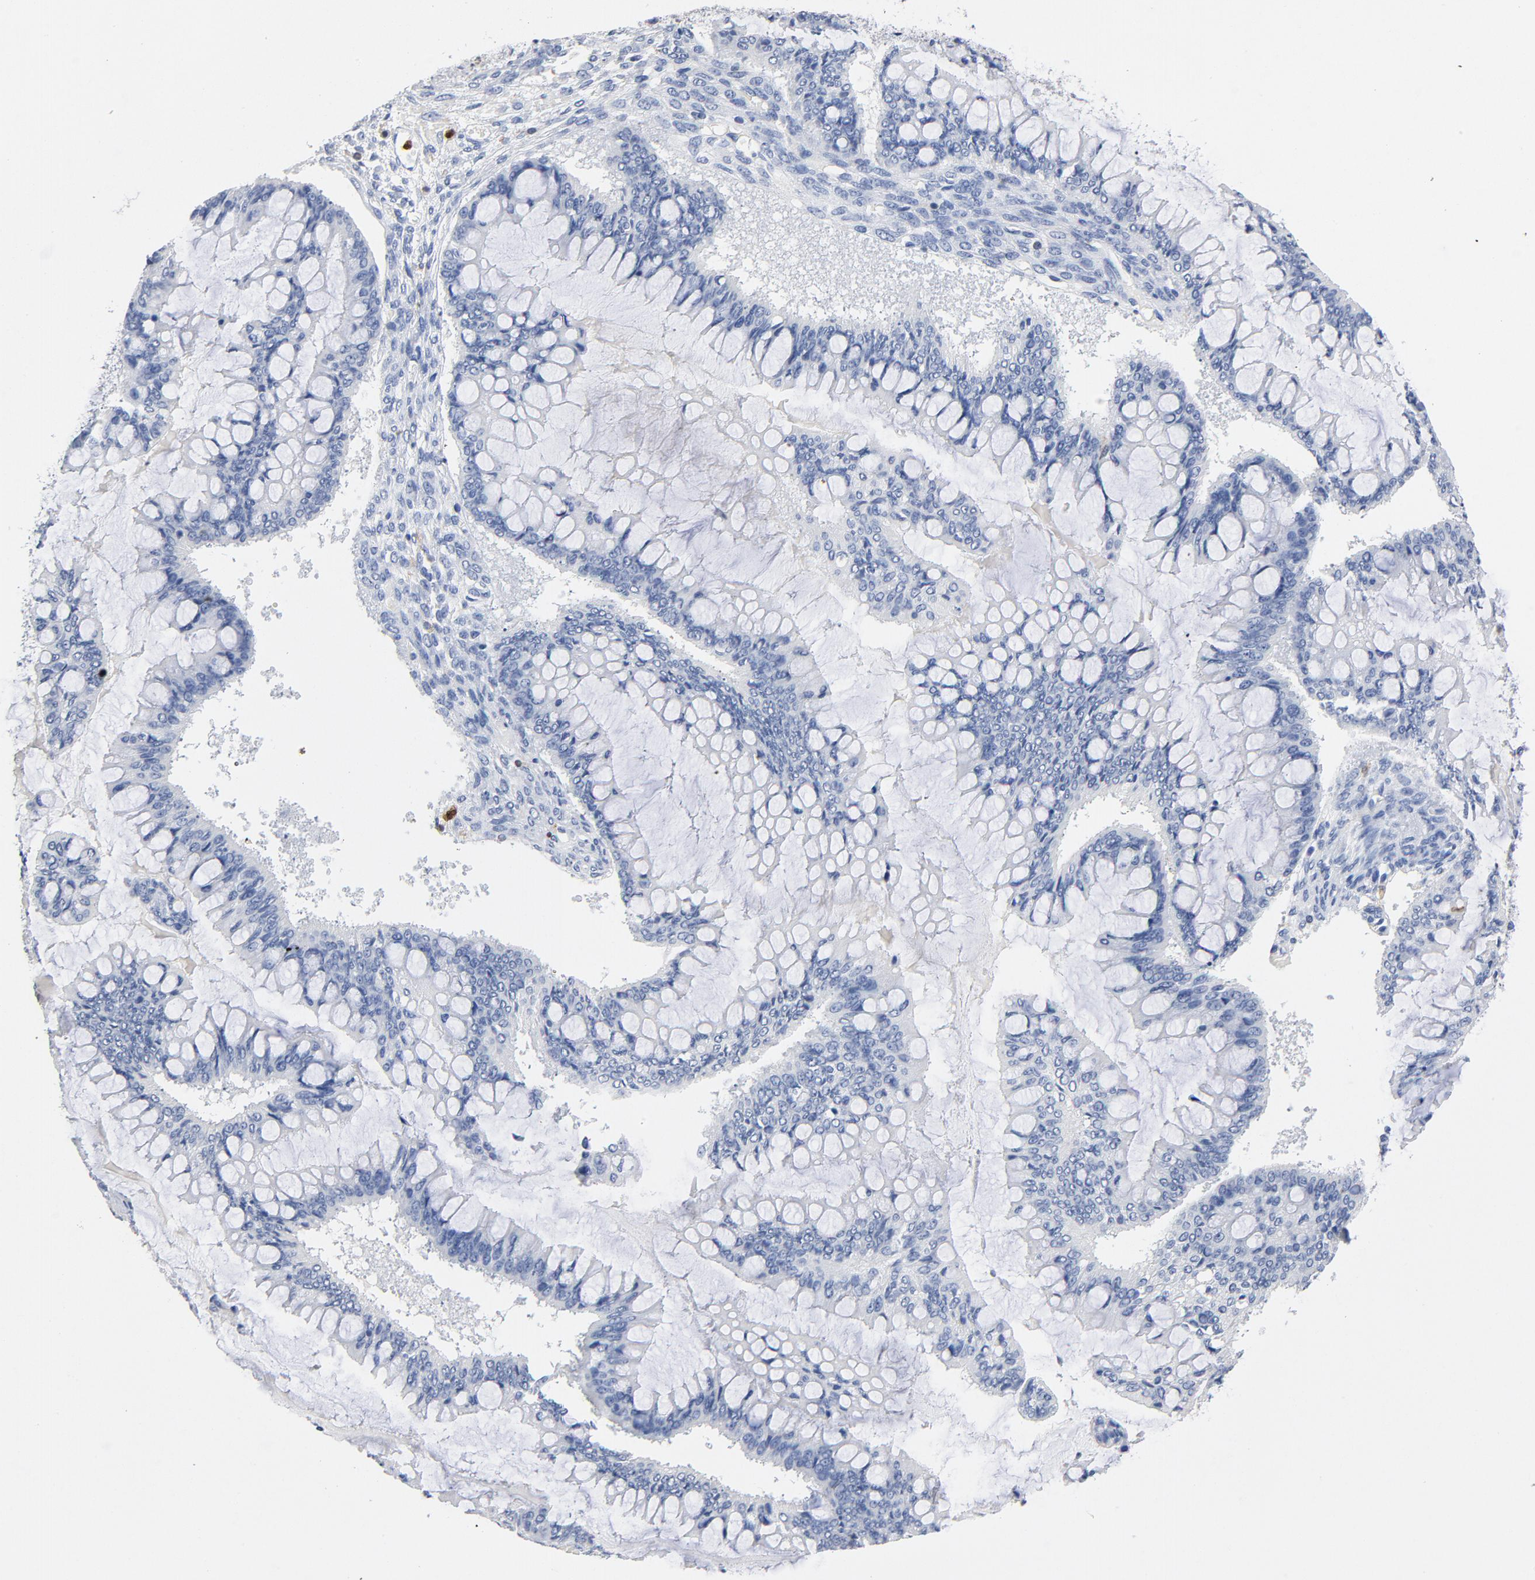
{"staining": {"intensity": "negative", "quantity": "none", "location": "none"}, "tissue": "ovarian cancer", "cell_type": "Tumor cells", "image_type": "cancer", "snomed": [{"axis": "morphology", "description": "Cystadenocarcinoma, mucinous, NOS"}, {"axis": "topography", "description": "Ovary"}], "caption": "Human ovarian cancer (mucinous cystadenocarcinoma) stained for a protein using IHC reveals no expression in tumor cells.", "gene": "NCF1", "patient": {"sex": "female", "age": 73}}